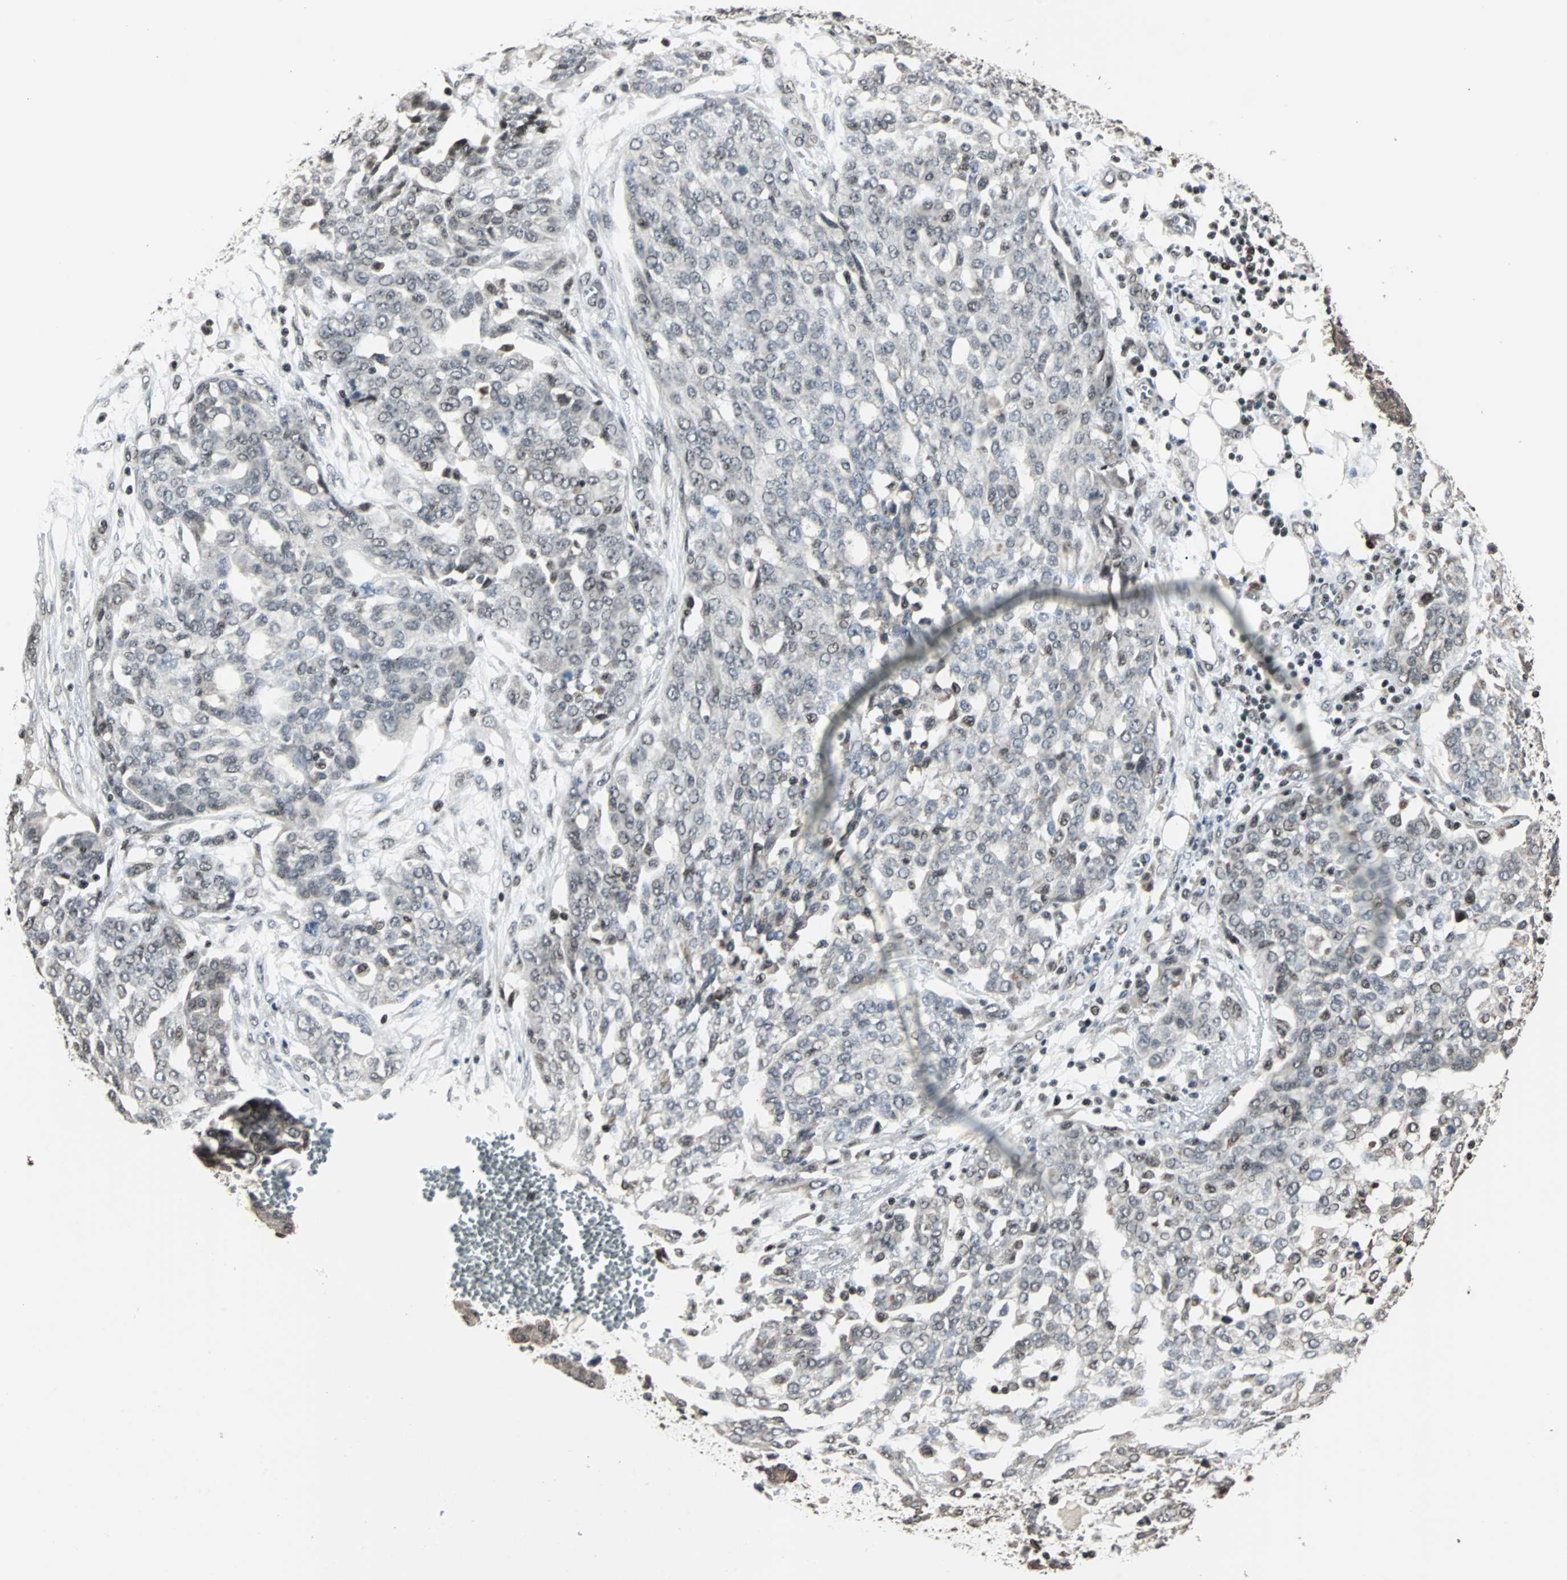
{"staining": {"intensity": "weak", "quantity": "25%-75%", "location": "nuclear"}, "tissue": "ovarian cancer", "cell_type": "Tumor cells", "image_type": "cancer", "snomed": [{"axis": "morphology", "description": "Cystadenocarcinoma, serous, NOS"}, {"axis": "topography", "description": "Soft tissue"}, {"axis": "topography", "description": "Ovary"}], "caption": "Ovarian cancer tissue displays weak nuclear expression in about 25%-75% of tumor cells", "gene": "TERF2IP", "patient": {"sex": "female", "age": 57}}